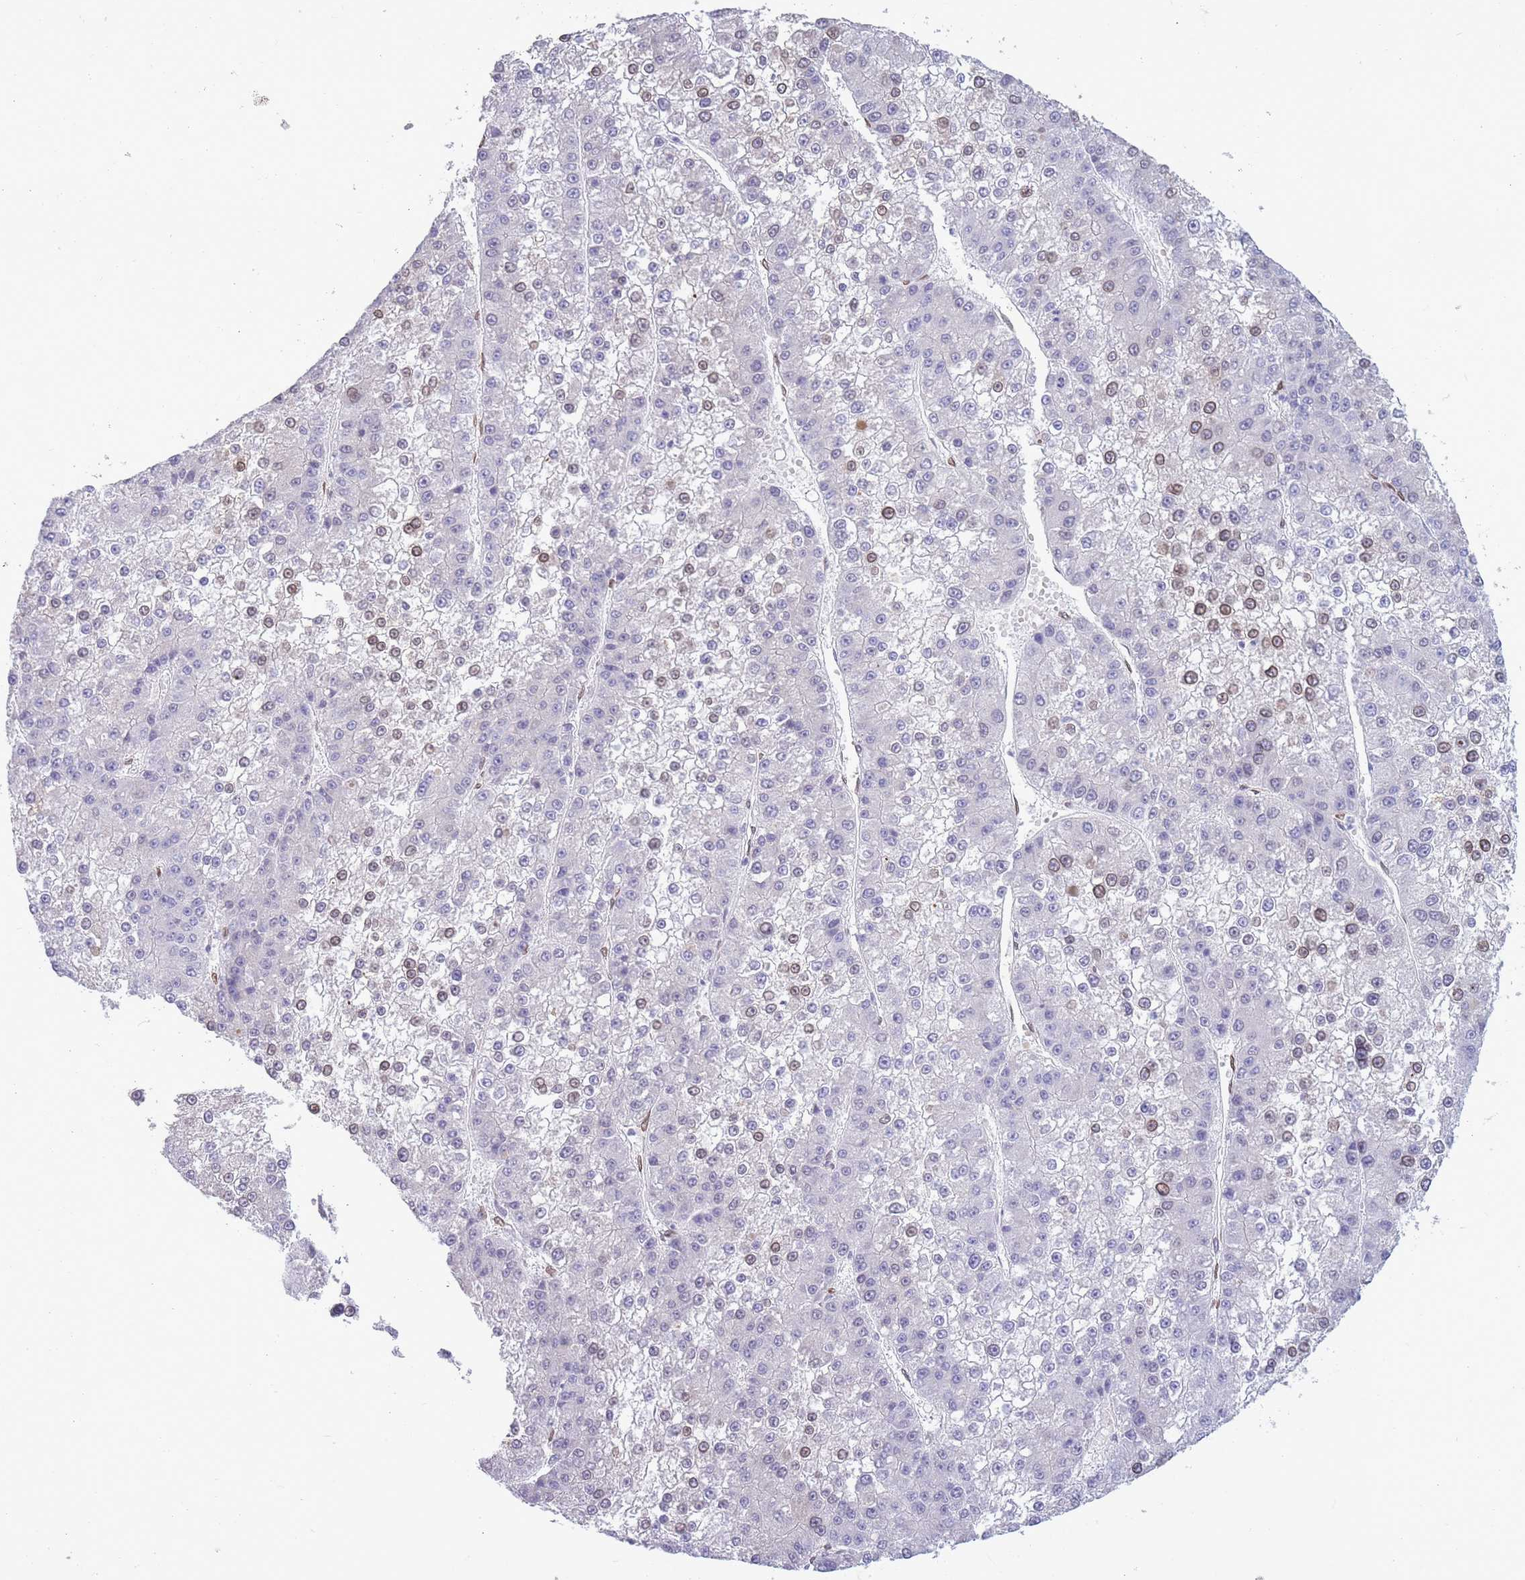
{"staining": {"intensity": "moderate", "quantity": "25%-75%", "location": "nuclear"}, "tissue": "liver cancer", "cell_type": "Tumor cells", "image_type": "cancer", "snomed": [{"axis": "morphology", "description": "Carcinoma, Hepatocellular, NOS"}, {"axis": "topography", "description": "Liver"}], "caption": "A brown stain labels moderate nuclear positivity of a protein in liver cancer (hepatocellular carcinoma) tumor cells.", "gene": "PDHA1", "patient": {"sex": "female", "age": 73}}